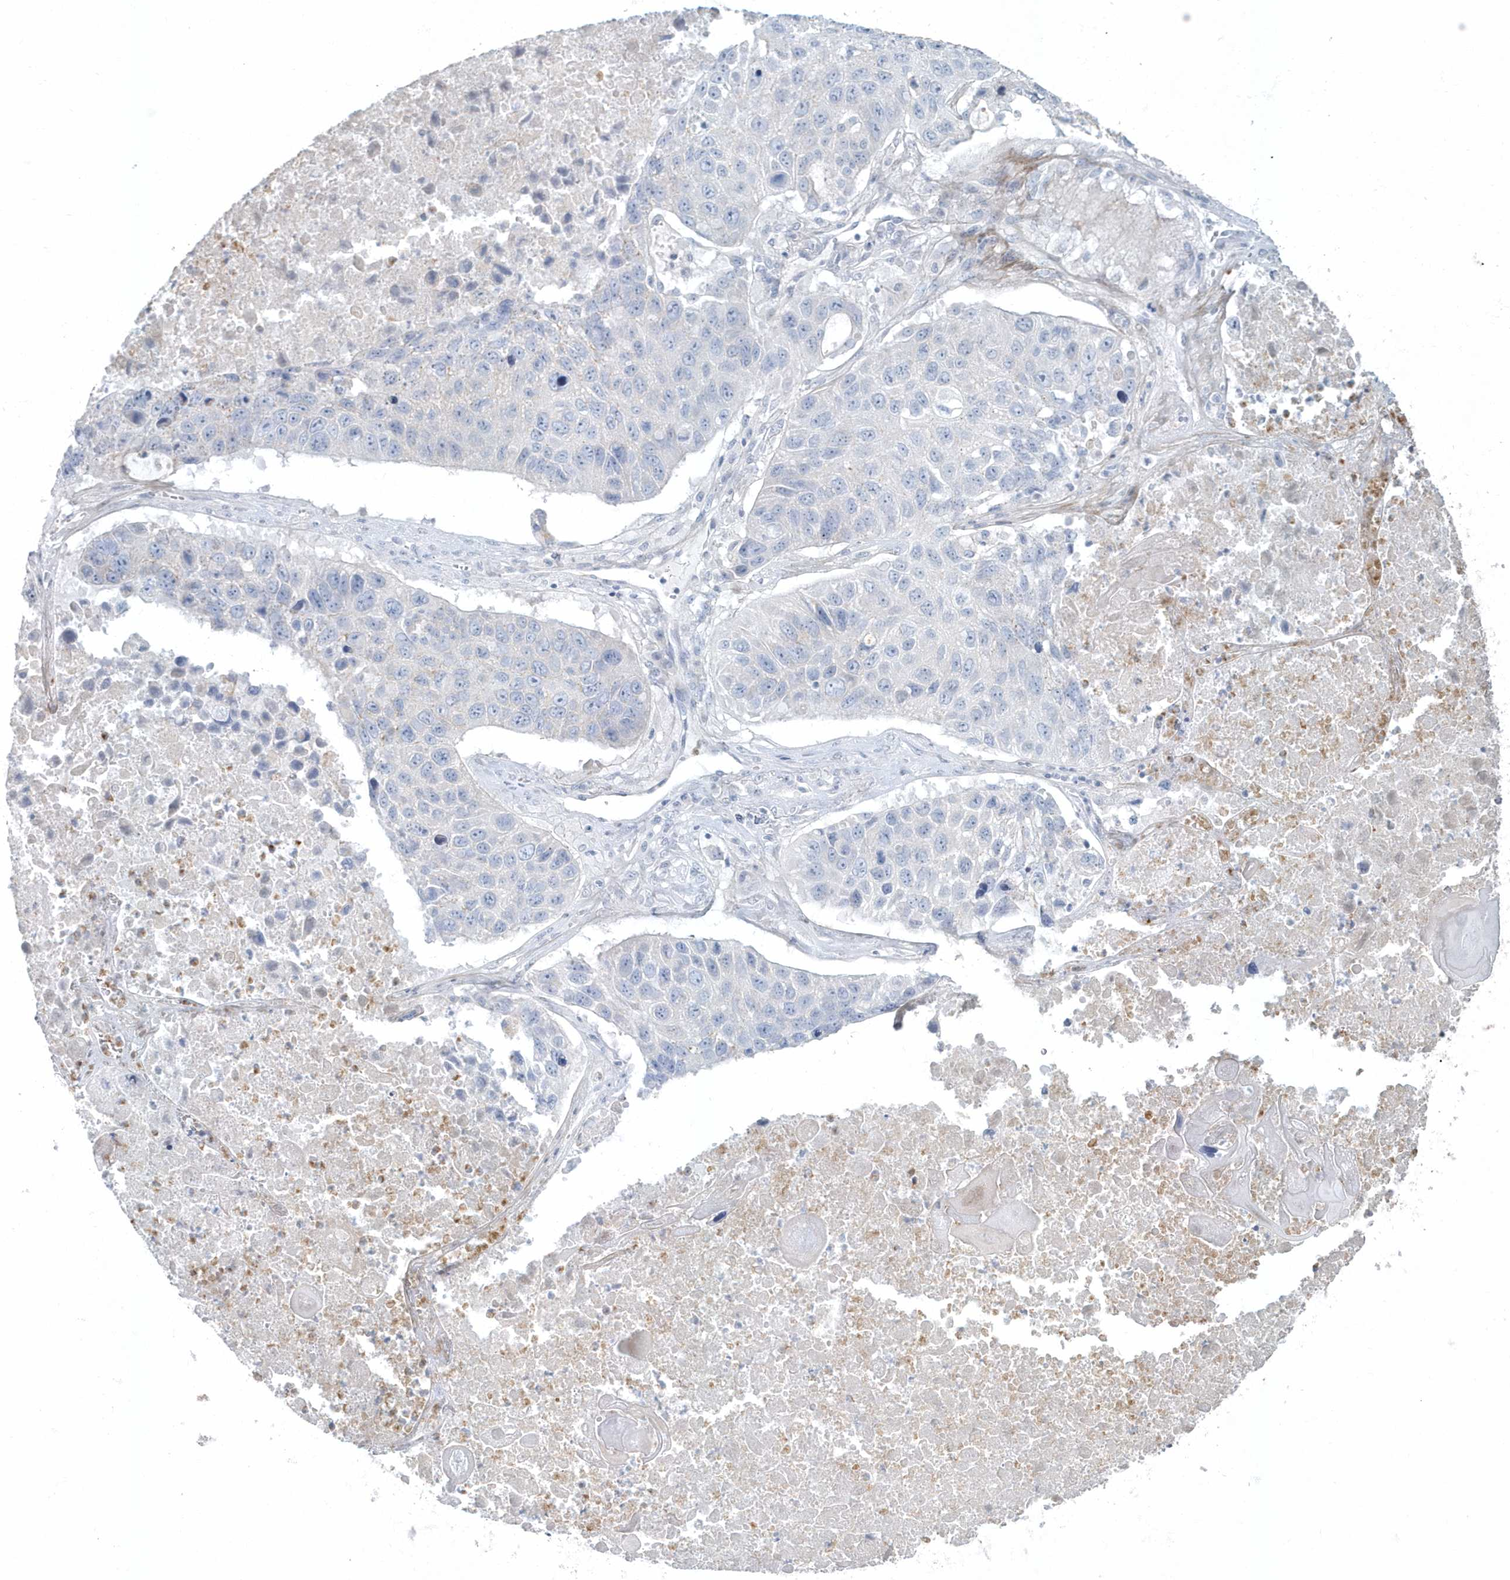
{"staining": {"intensity": "negative", "quantity": "none", "location": "none"}, "tissue": "lung cancer", "cell_type": "Tumor cells", "image_type": "cancer", "snomed": [{"axis": "morphology", "description": "Squamous cell carcinoma, NOS"}, {"axis": "topography", "description": "Lung"}], "caption": "IHC micrograph of squamous cell carcinoma (lung) stained for a protein (brown), which shows no expression in tumor cells.", "gene": "MYOT", "patient": {"sex": "male", "age": 61}}